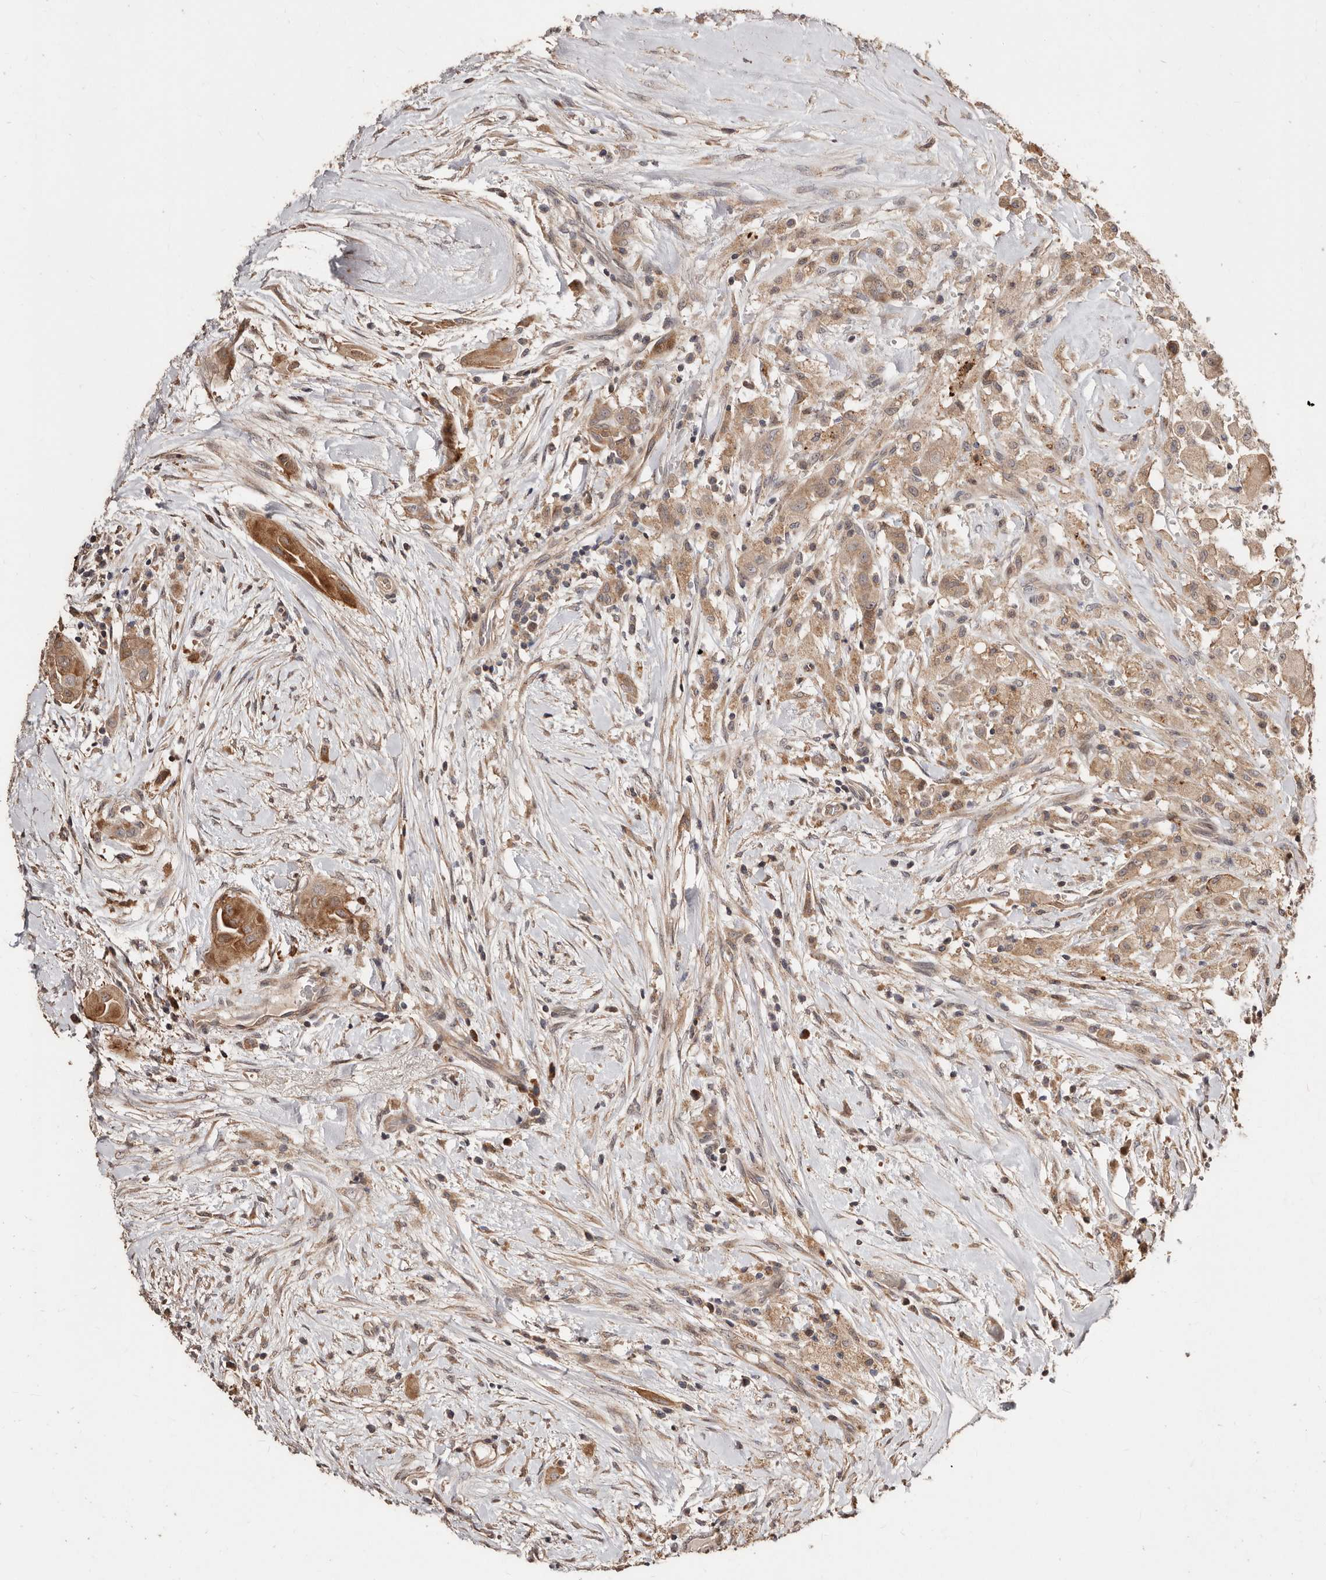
{"staining": {"intensity": "moderate", "quantity": "<25%", "location": "cytoplasmic/membranous"}, "tissue": "thyroid cancer", "cell_type": "Tumor cells", "image_type": "cancer", "snomed": [{"axis": "morphology", "description": "Papillary adenocarcinoma, NOS"}, {"axis": "topography", "description": "Thyroid gland"}], "caption": "Thyroid cancer (papillary adenocarcinoma) stained with a brown dye shows moderate cytoplasmic/membranous positive positivity in approximately <25% of tumor cells.", "gene": "APOL6", "patient": {"sex": "female", "age": 59}}